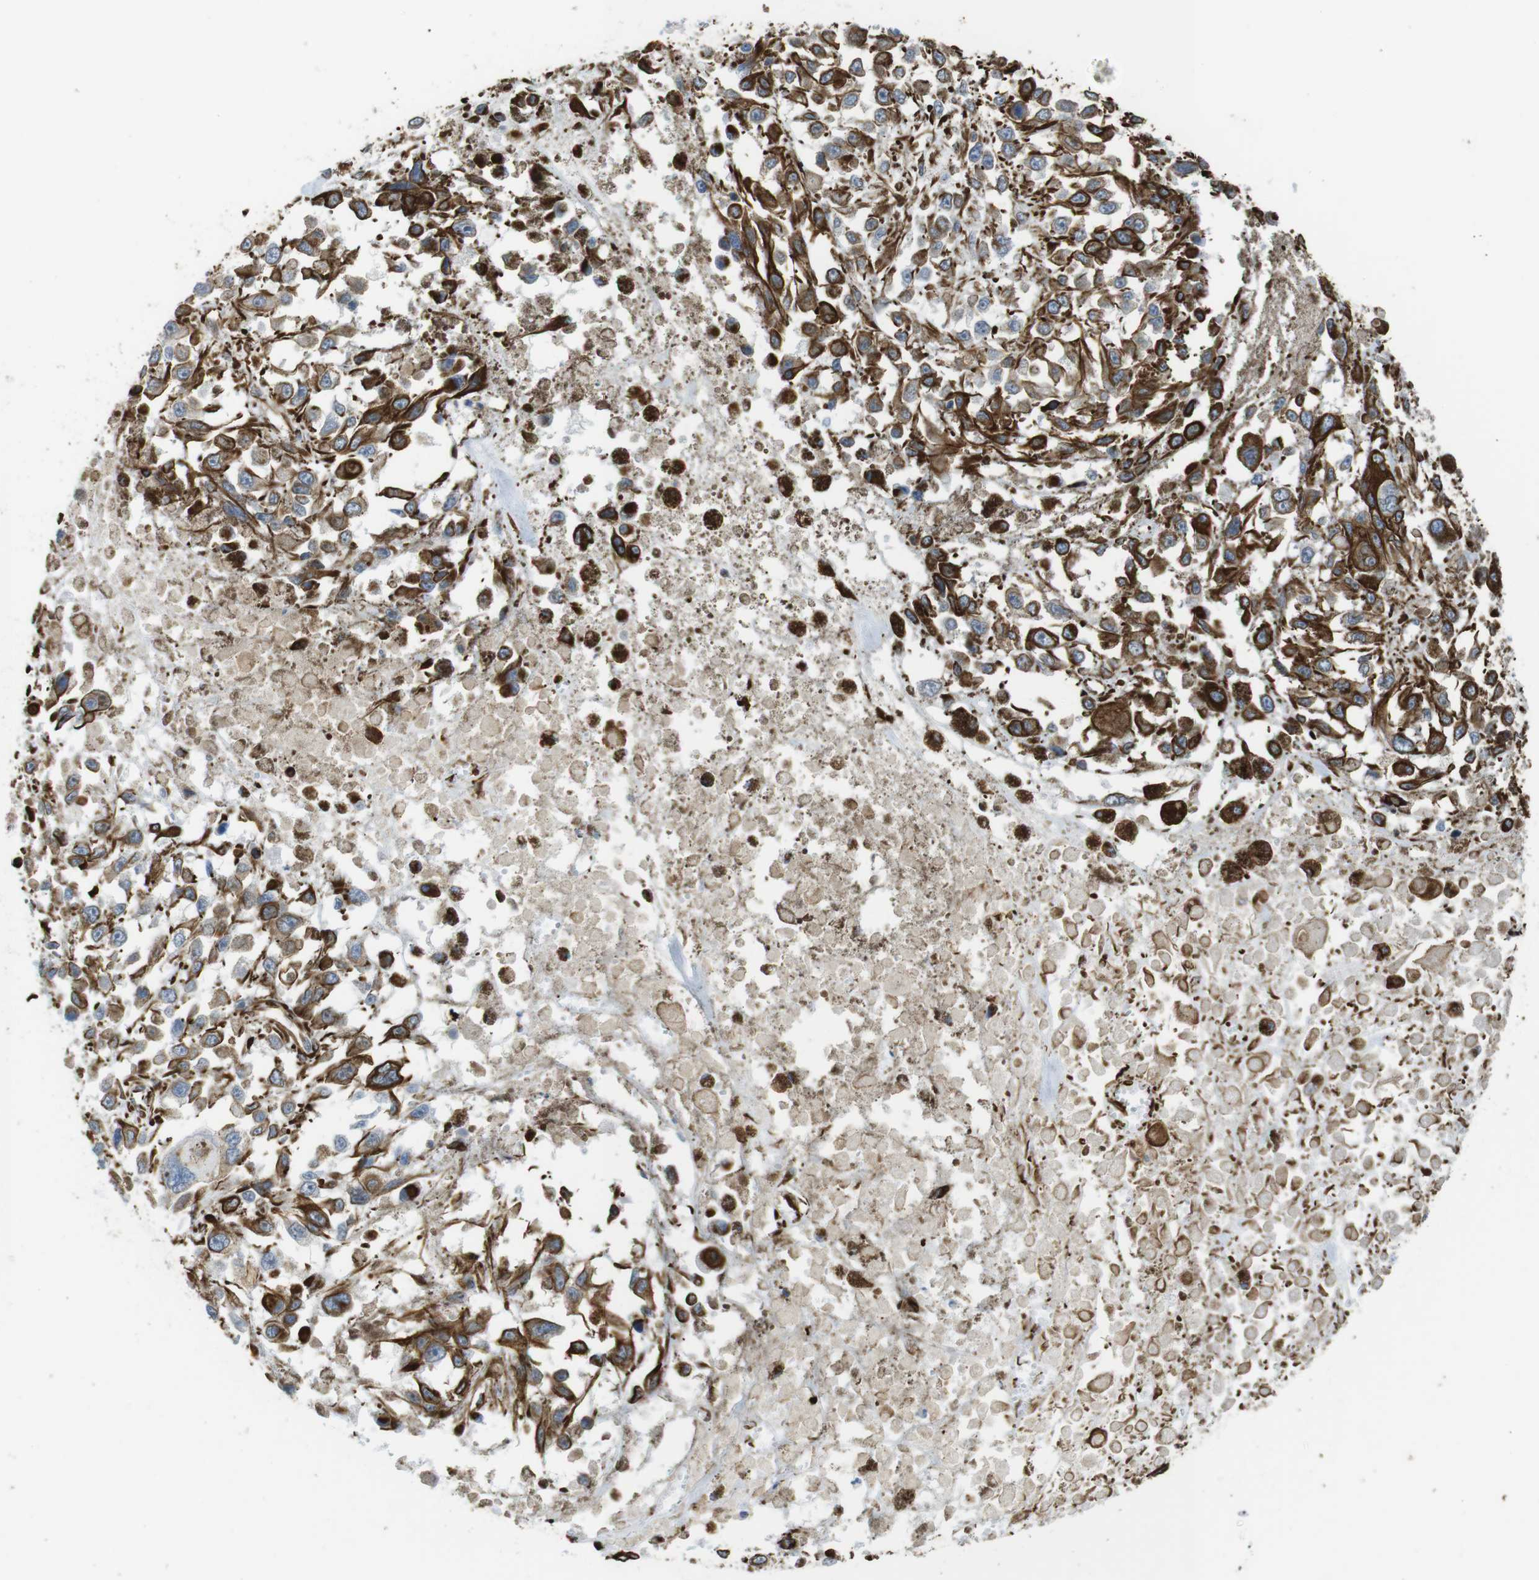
{"staining": {"intensity": "weak", "quantity": ">75%", "location": "cytoplasmic/membranous"}, "tissue": "melanoma", "cell_type": "Tumor cells", "image_type": "cancer", "snomed": [{"axis": "morphology", "description": "Malignant melanoma, Metastatic site"}, {"axis": "topography", "description": "Lymph node"}], "caption": "IHC histopathology image of malignant melanoma (metastatic site) stained for a protein (brown), which exhibits low levels of weak cytoplasmic/membranous positivity in approximately >75% of tumor cells.", "gene": "RALGPS1", "patient": {"sex": "male", "age": 59}}